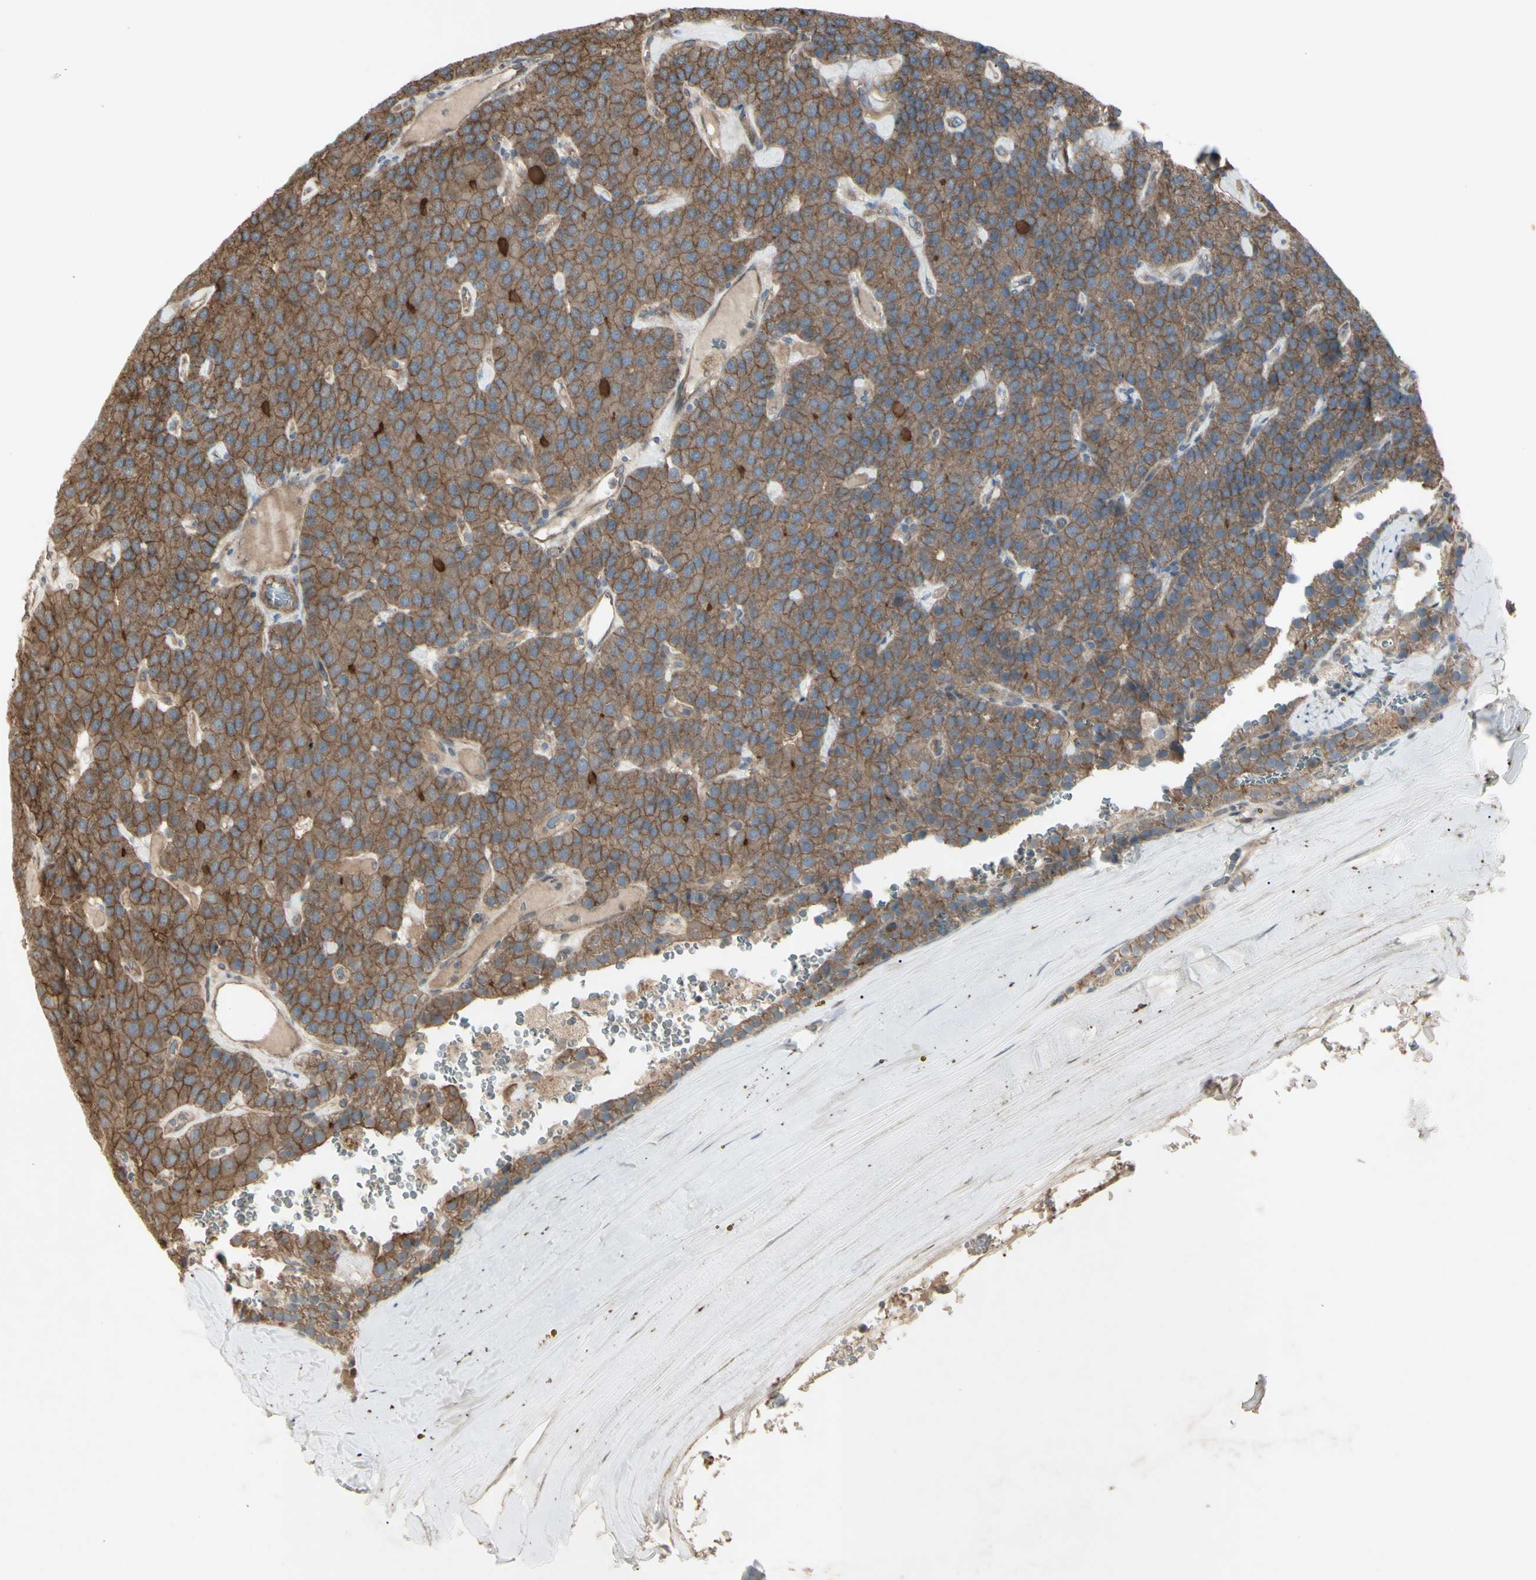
{"staining": {"intensity": "moderate", "quantity": ">75%", "location": "cytoplasmic/membranous"}, "tissue": "parathyroid gland", "cell_type": "Glandular cells", "image_type": "normal", "snomed": [{"axis": "morphology", "description": "Normal tissue, NOS"}, {"axis": "morphology", "description": "Adenoma, NOS"}, {"axis": "topography", "description": "Parathyroid gland"}], "caption": "Immunohistochemical staining of unremarkable parathyroid gland exhibits medium levels of moderate cytoplasmic/membranous expression in approximately >75% of glandular cells.", "gene": "JAG1", "patient": {"sex": "female", "age": 86}}